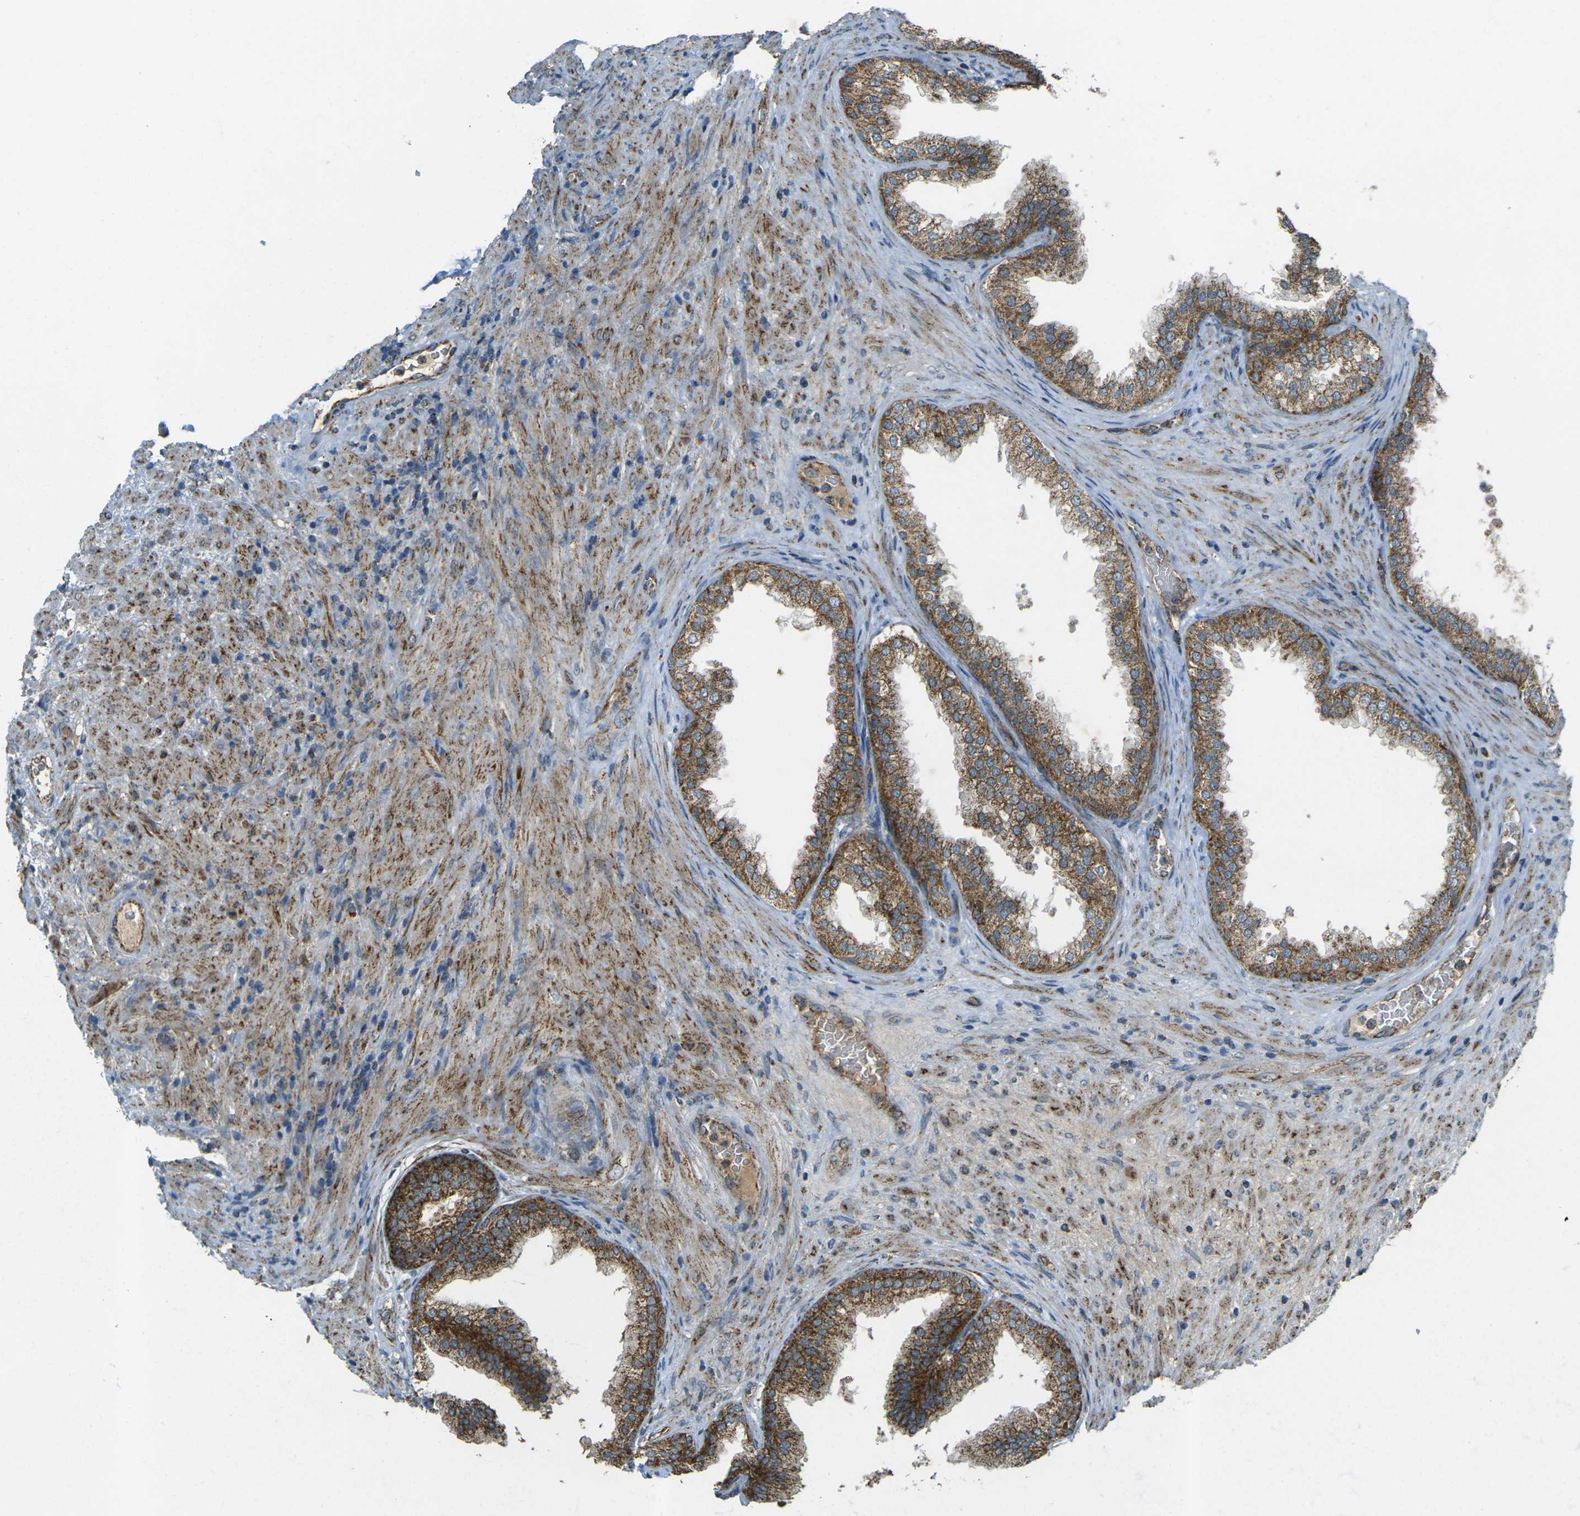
{"staining": {"intensity": "moderate", "quantity": ">75%", "location": "cytoplasmic/membranous"}, "tissue": "prostate", "cell_type": "Glandular cells", "image_type": "normal", "snomed": [{"axis": "morphology", "description": "Normal tissue, NOS"}, {"axis": "topography", "description": "Prostate"}], "caption": "DAB immunohistochemical staining of unremarkable prostate reveals moderate cytoplasmic/membranous protein positivity in approximately >75% of glandular cells. The protein of interest is shown in brown color, while the nuclei are stained blue.", "gene": "IGF1R", "patient": {"sex": "male", "age": 76}}